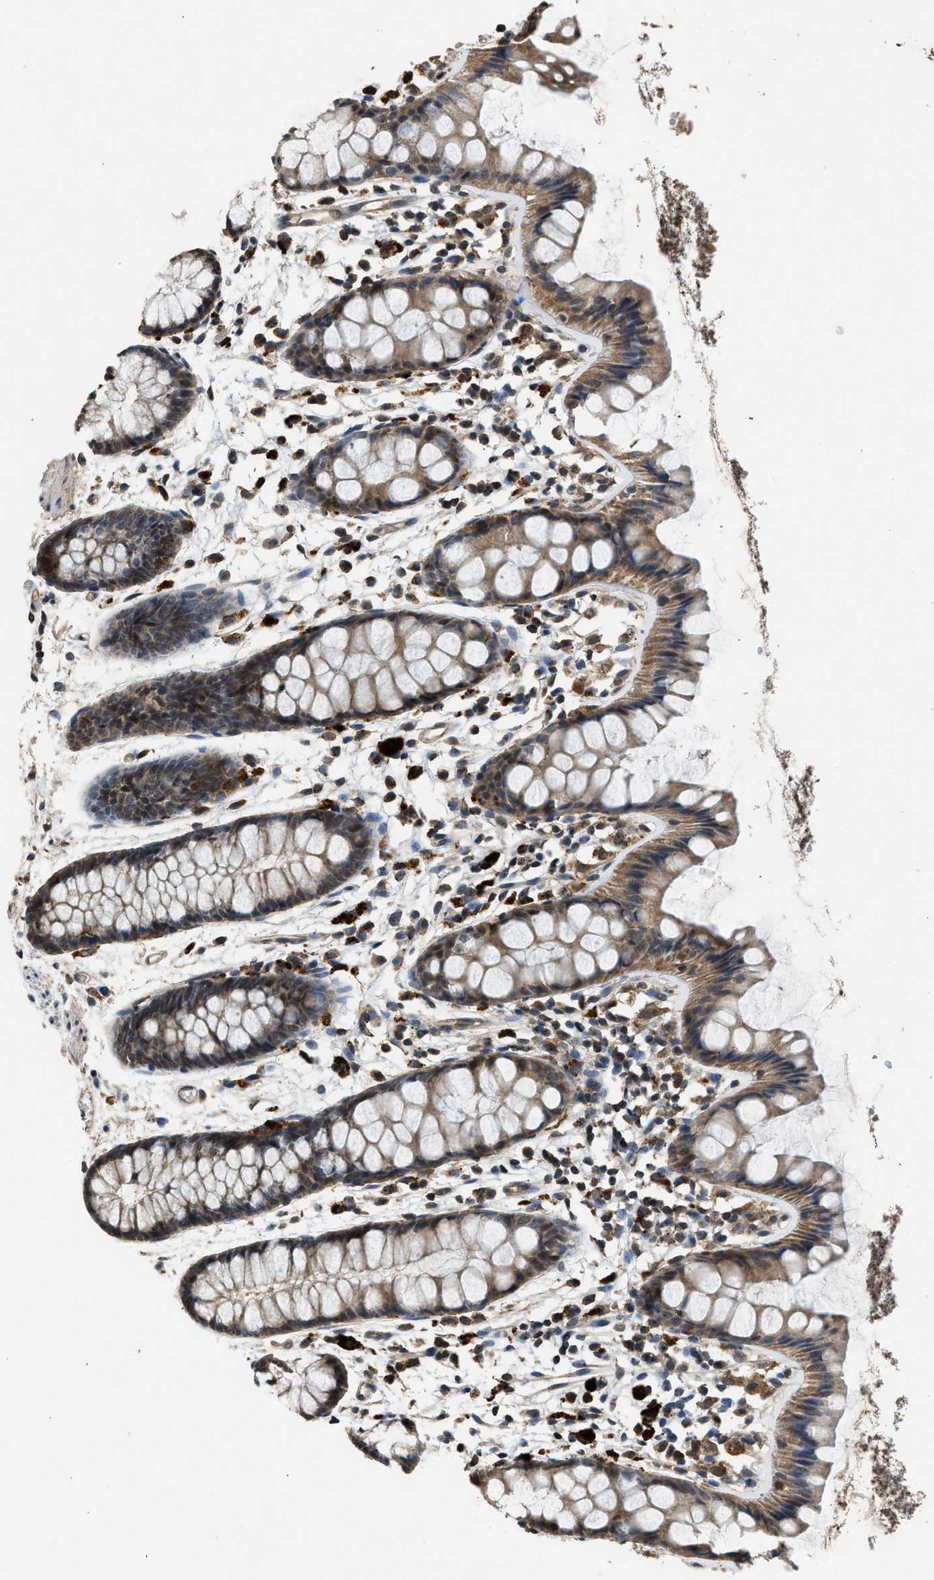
{"staining": {"intensity": "moderate", "quantity": ">75%", "location": "cytoplasmic/membranous"}, "tissue": "rectum", "cell_type": "Glandular cells", "image_type": "normal", "snomed": [{"axis": "morphology", "description": "Normal tissue, NOS"}, {"axis": "topography", "description": "Rectum"}], "caption": "Immunohistochemistry micrograph of benign rectum: rectum stained using immunohistochemistry (IHC) shows medium levels of moderate protein expression localized specifically in the cytoplasmic/membranous of glandular cells, appearing as a cytoplasmic/membranous brown color.", "gene": "SLC15A4", "patient": {"sex": "female", "age": 66}}